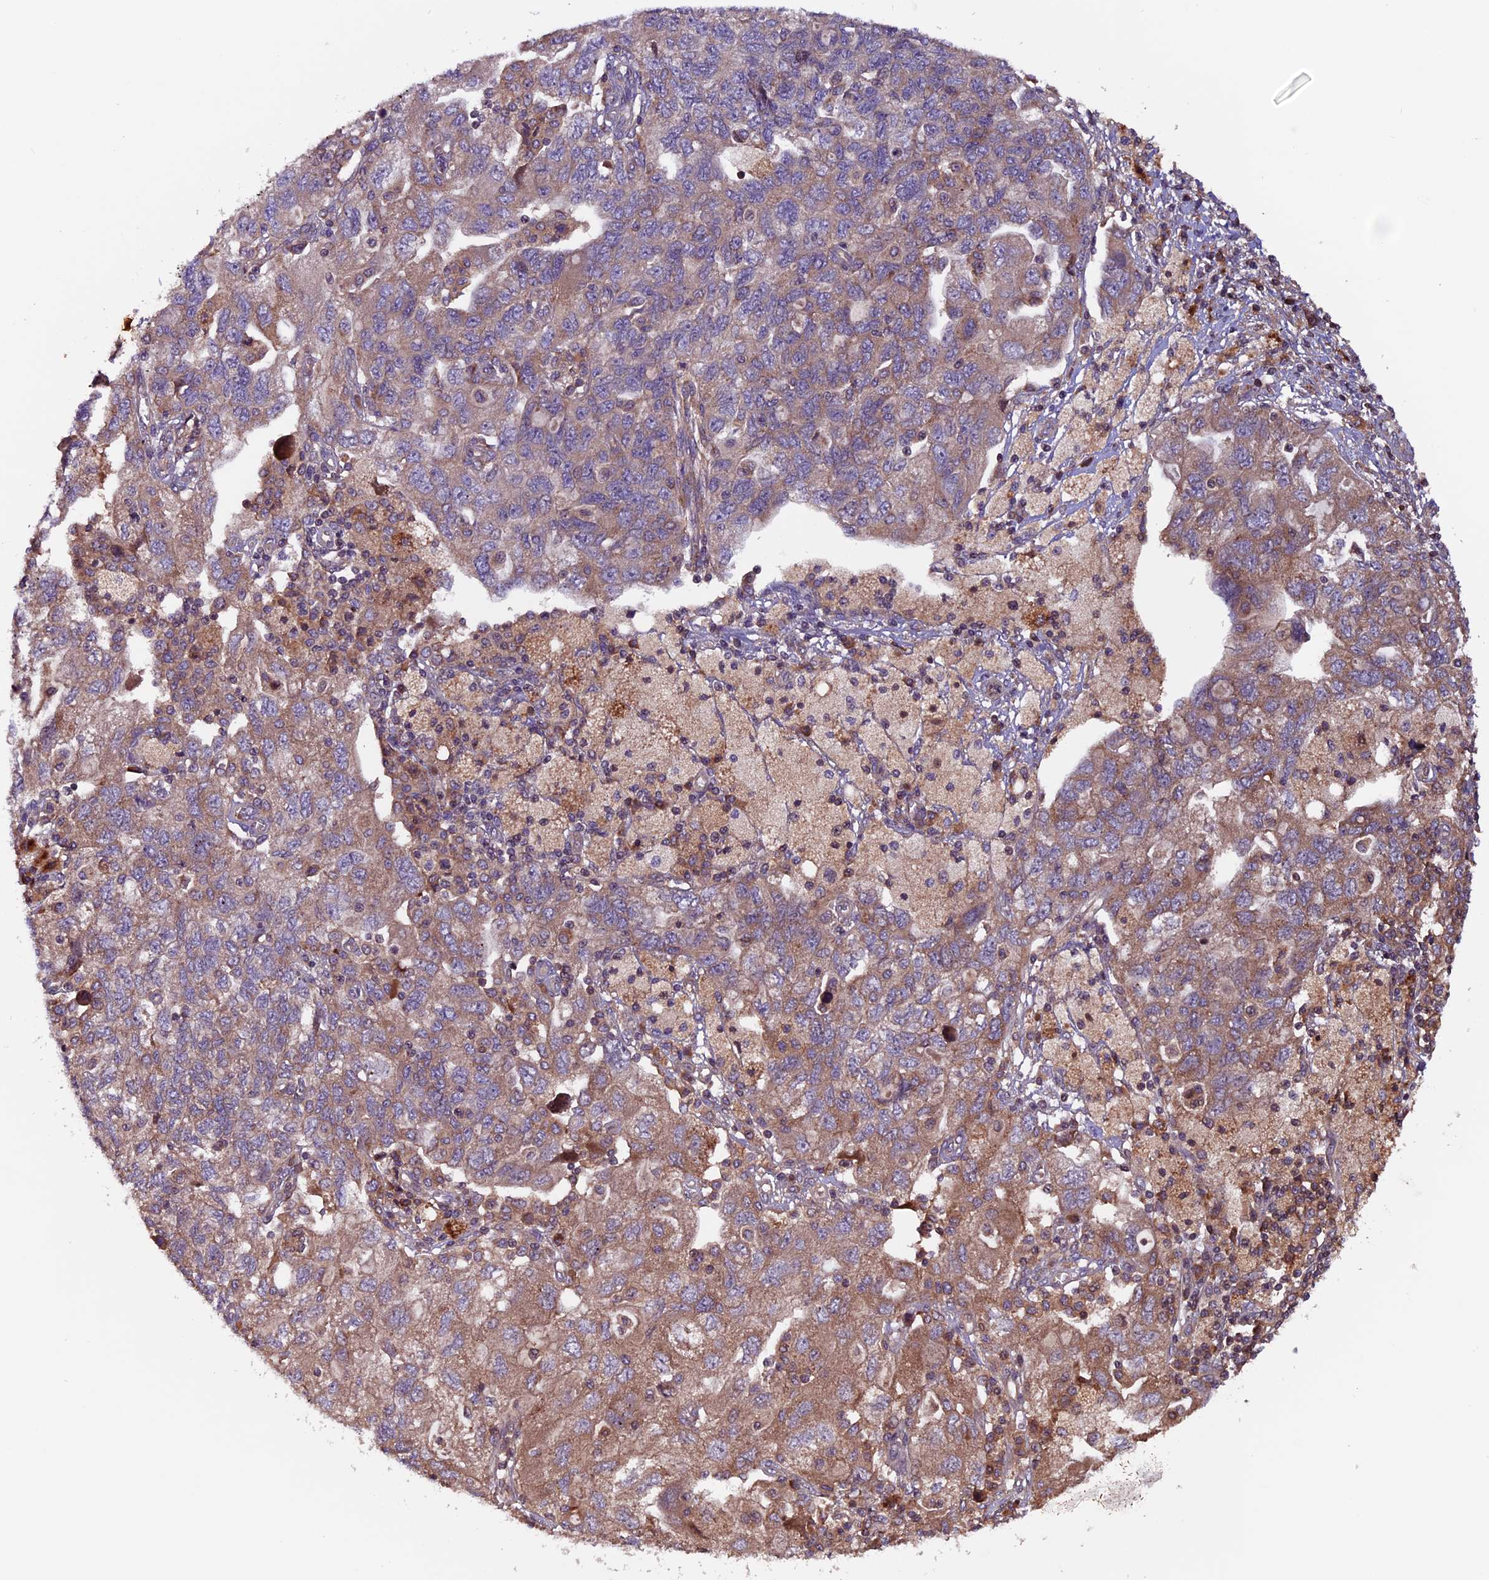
{"staining": {"intensity": "weak", "quantity": "25%-75%", "location": "cytoplasmic/membranous"}, "tissue": "ovarian cancer", "cell_type": "Tumor cells", "image_type": "cancer", "snomed": [{"axis": "morphology", "description": "Carcinoma, NOS"}, {"axis": "morphology", "description": "Cystadenocarcinoma, serous, NOS"}, {"axis": "topography", "description": "Ovary"}], "caption": "Ovarian cancer stained with a brown dye demonstrates weak cytoplasmic/membranous positive expression in approximately 25%-75% of tumor cells.", "gene": "ZNF598", "patient": {"sex": "female", "age": 69}}